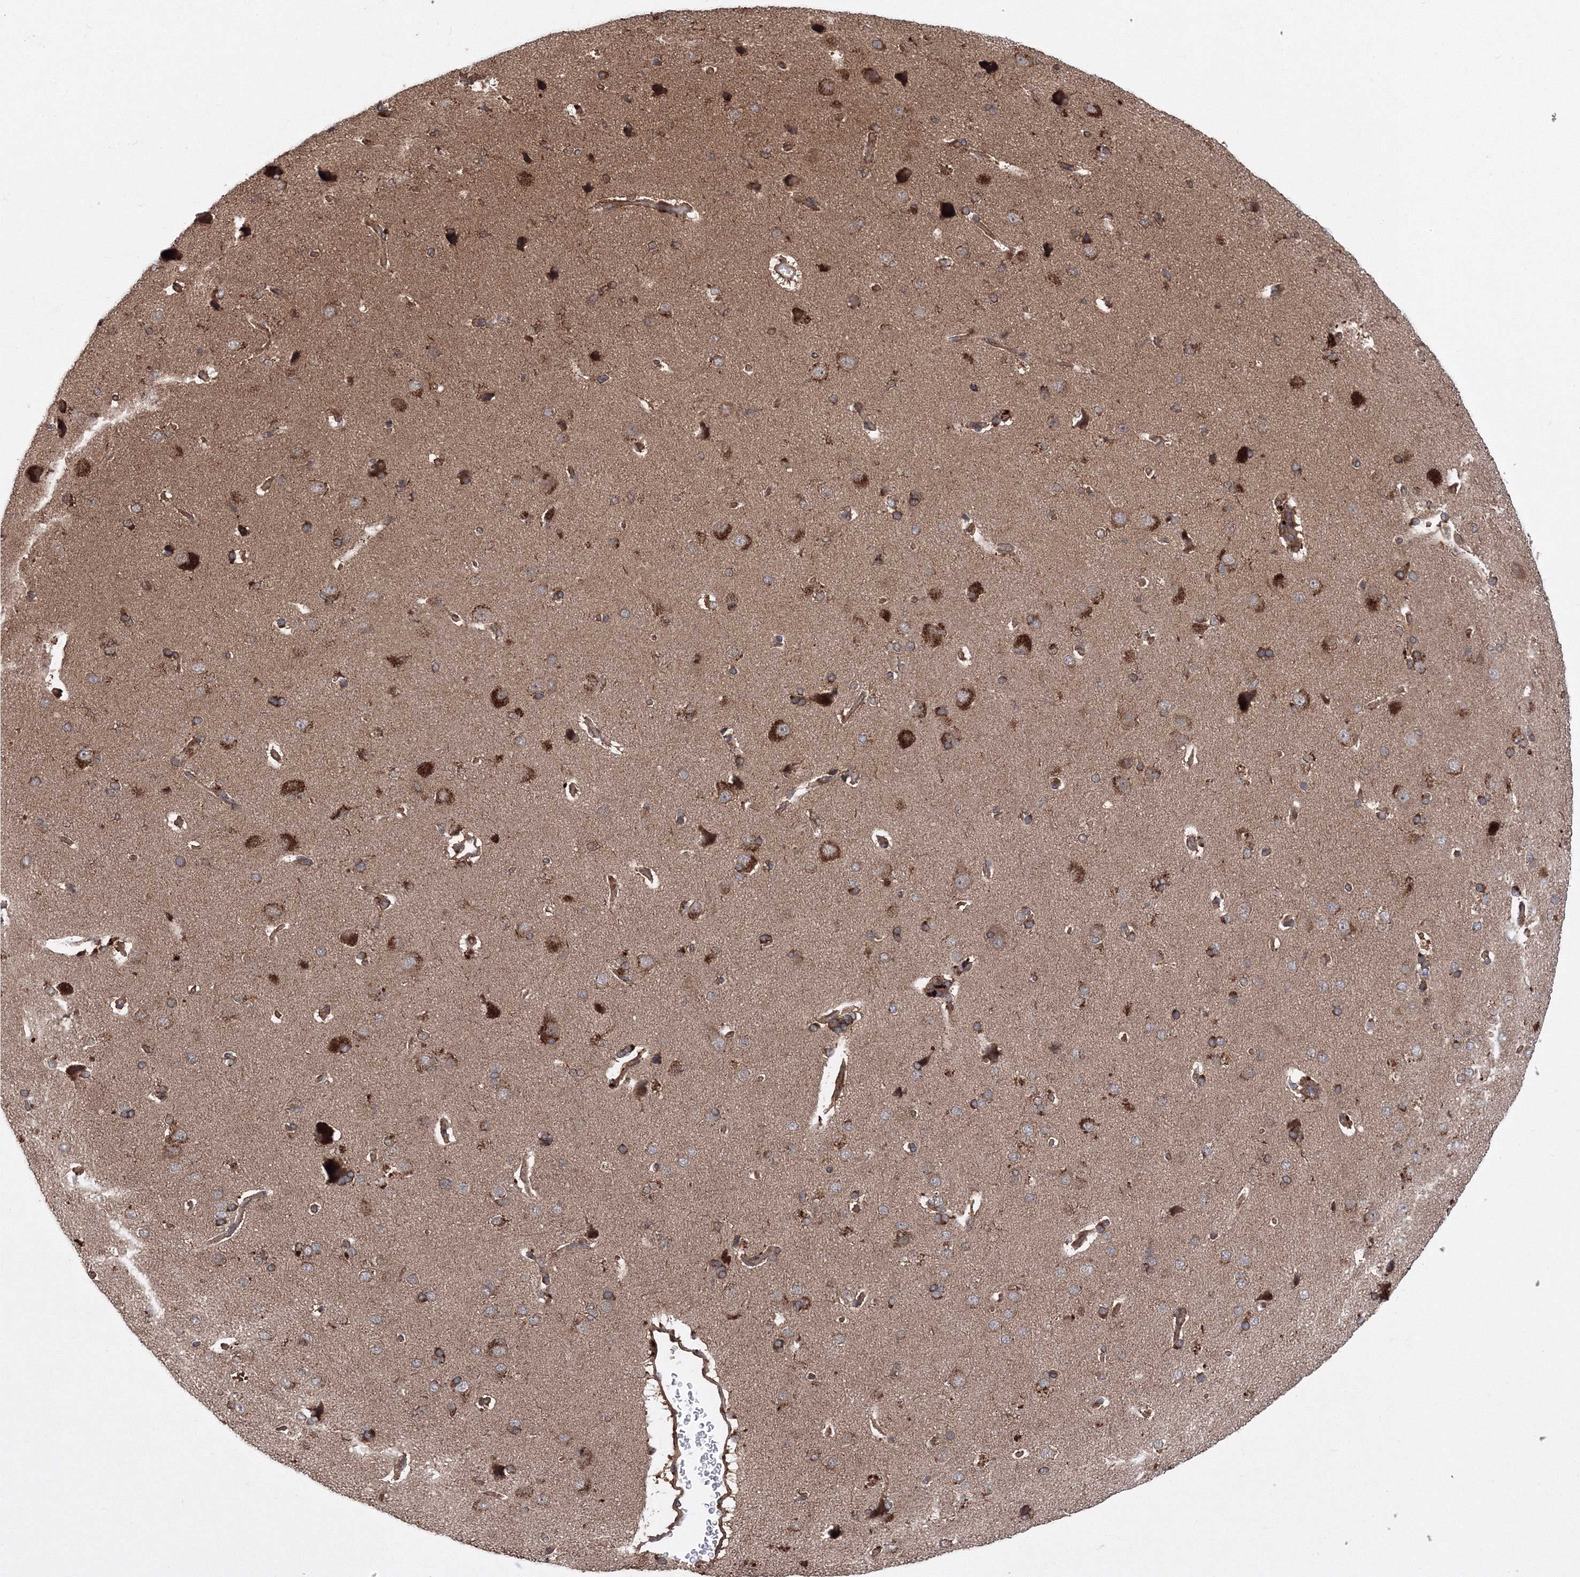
{"staining": {"intensity": "moderate", "quantity": ">75%", "location": "cytoplasmic/membranous"}, "tissue": "cerebral cortex", "cell_type": "Endothelial cells", "image_type": "normal", "snomed": [{"axis": "morphology", "description": "Normal tissue, NOS"}, {"axis": "topography", "description": "Cerebral cortex"}], "caption": "A medium amount of moderate cytoplasmic/membranous positivity is seen in about >75% of endothelial cells in normal cerebral cortex.", "gene": "ATG3", "patient": {"sex": "male", "age": 62}}